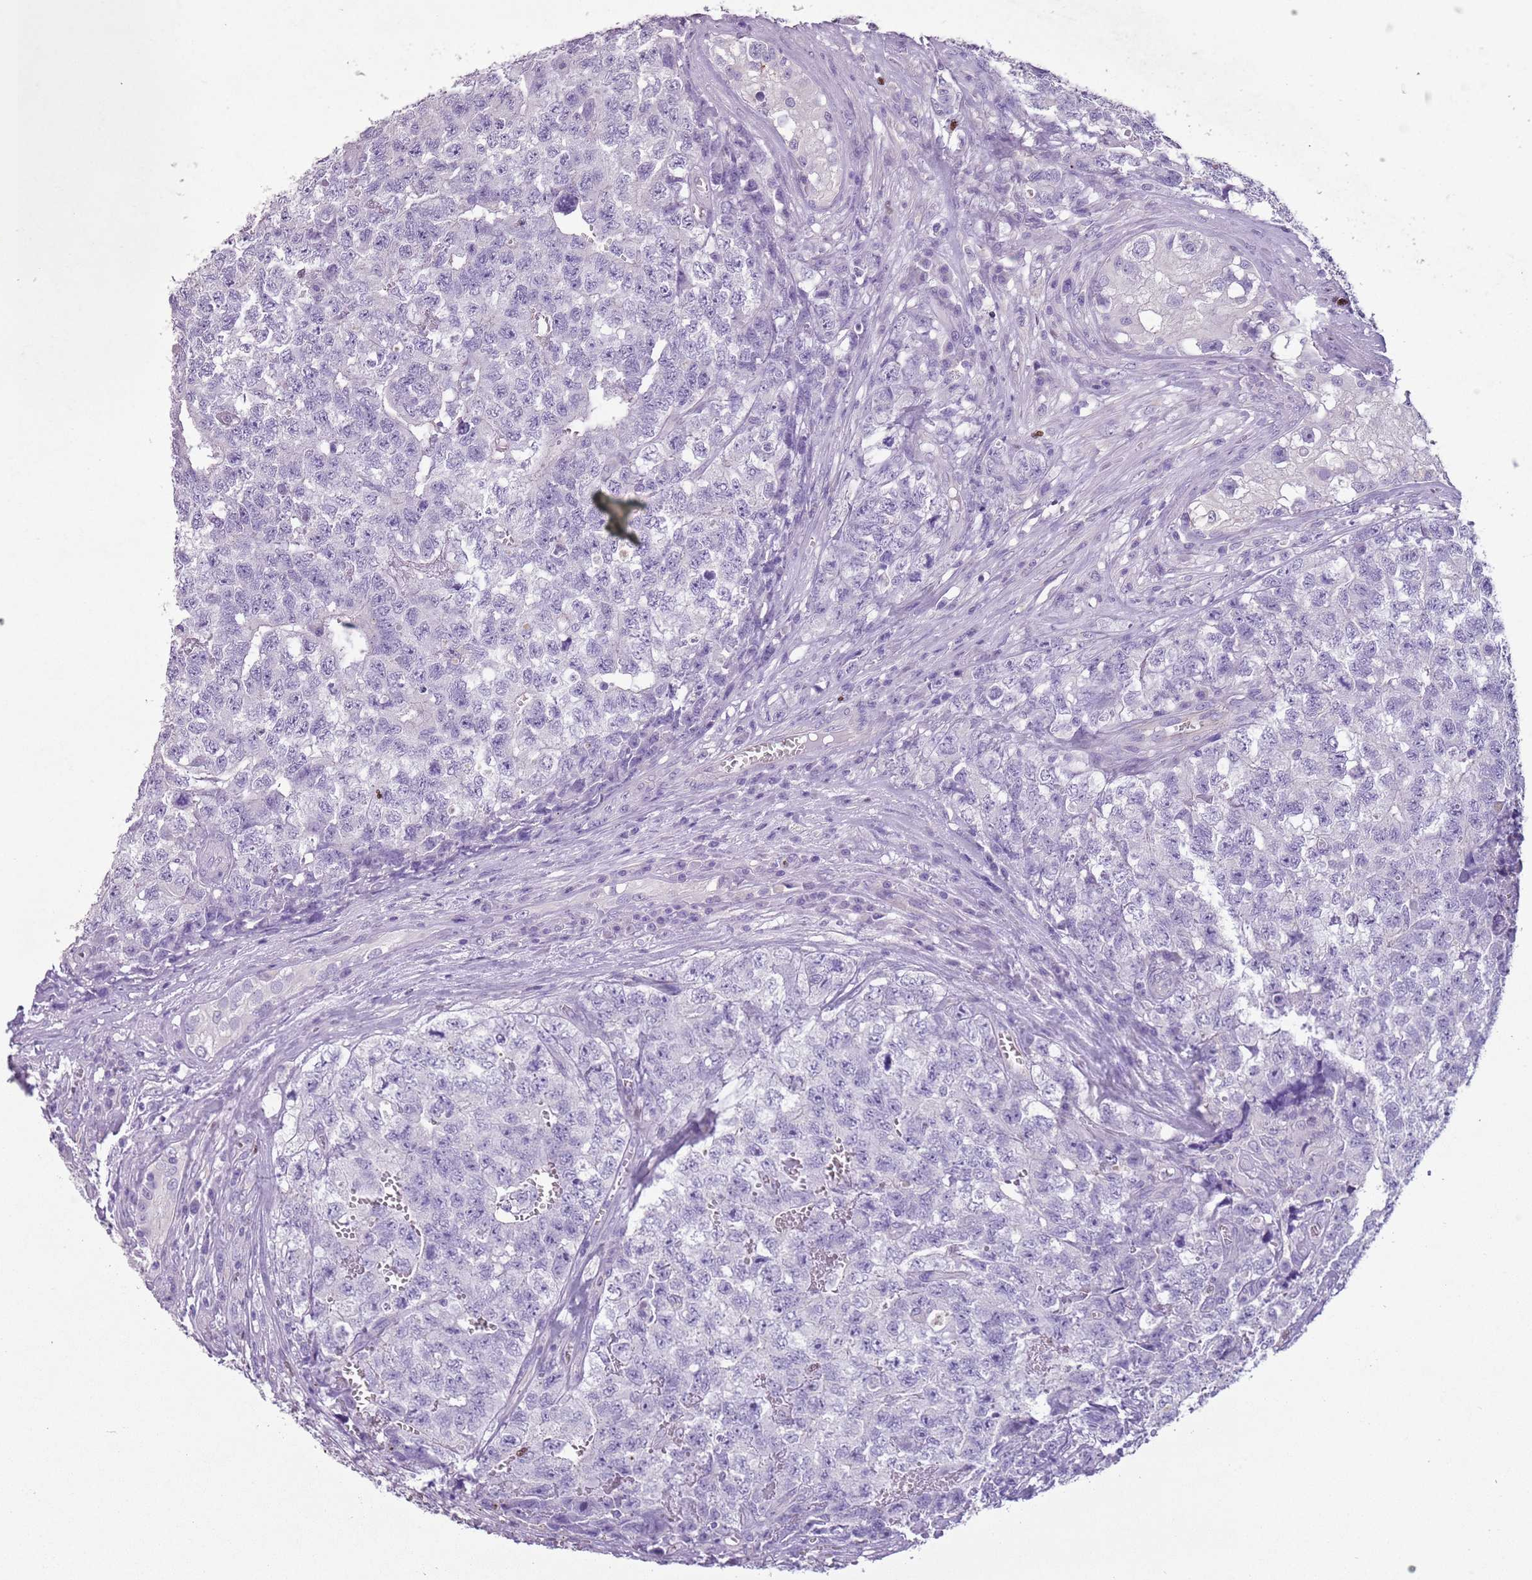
{"staining": {"intensity": "negative", "quantity": "none", "location": "none"}, "tissue": "testis cancer", "cell_type": "Tumor cells", "image_type": "cancer", "snomed": [{"axis": "morphology", "description": "Carcinoma, Embryonal, NOS"}, {"axis": "topography", "description": "Testis"}], "caption": "There is no significant positivity in tumor cells of embryonal carcinoma (testis).", "gene": "CELF6", "patient": {"sex": "male", "age": 31}}